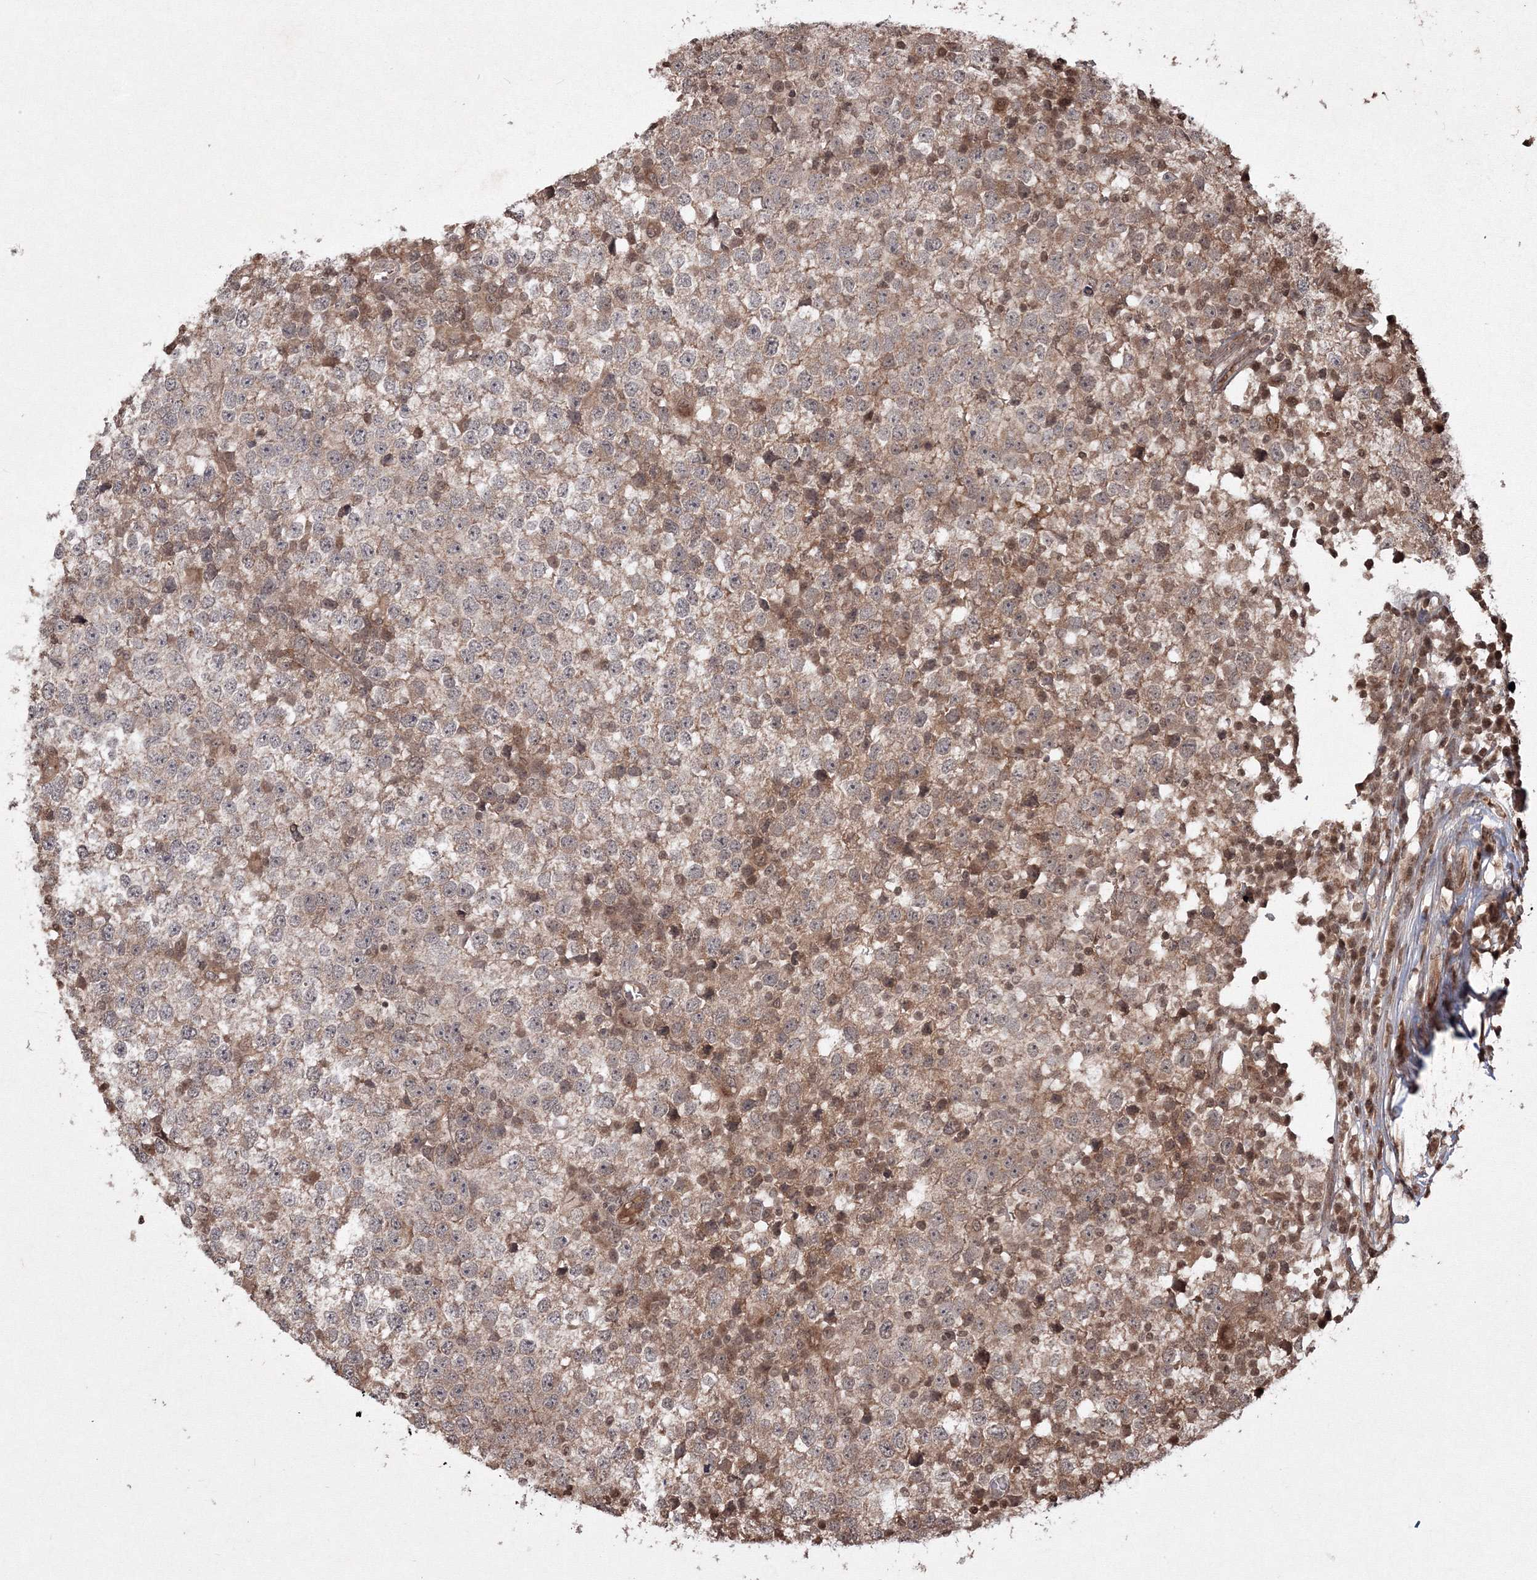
{"staining": {"intensity": "weak", "quantity": "25%-75%", "location": "cytoplasmic/membranous"}, "tissue": "testis cancer", "cell_type": "Tumor cells", "image_type": "cancer", "snomed": [{"axis": "morphology", "description": "Seminoma, NOS"}, {"axis": "topography", "description": "Testis"}], "caption": "Human testis cancer stained for a protein (brown) reveals weak cytoplasmic/membranous positive expression in approximately 25%-75% of tumor cells.", "gene": "PEX13", "patient": {"sex": "male", "age": 65}}